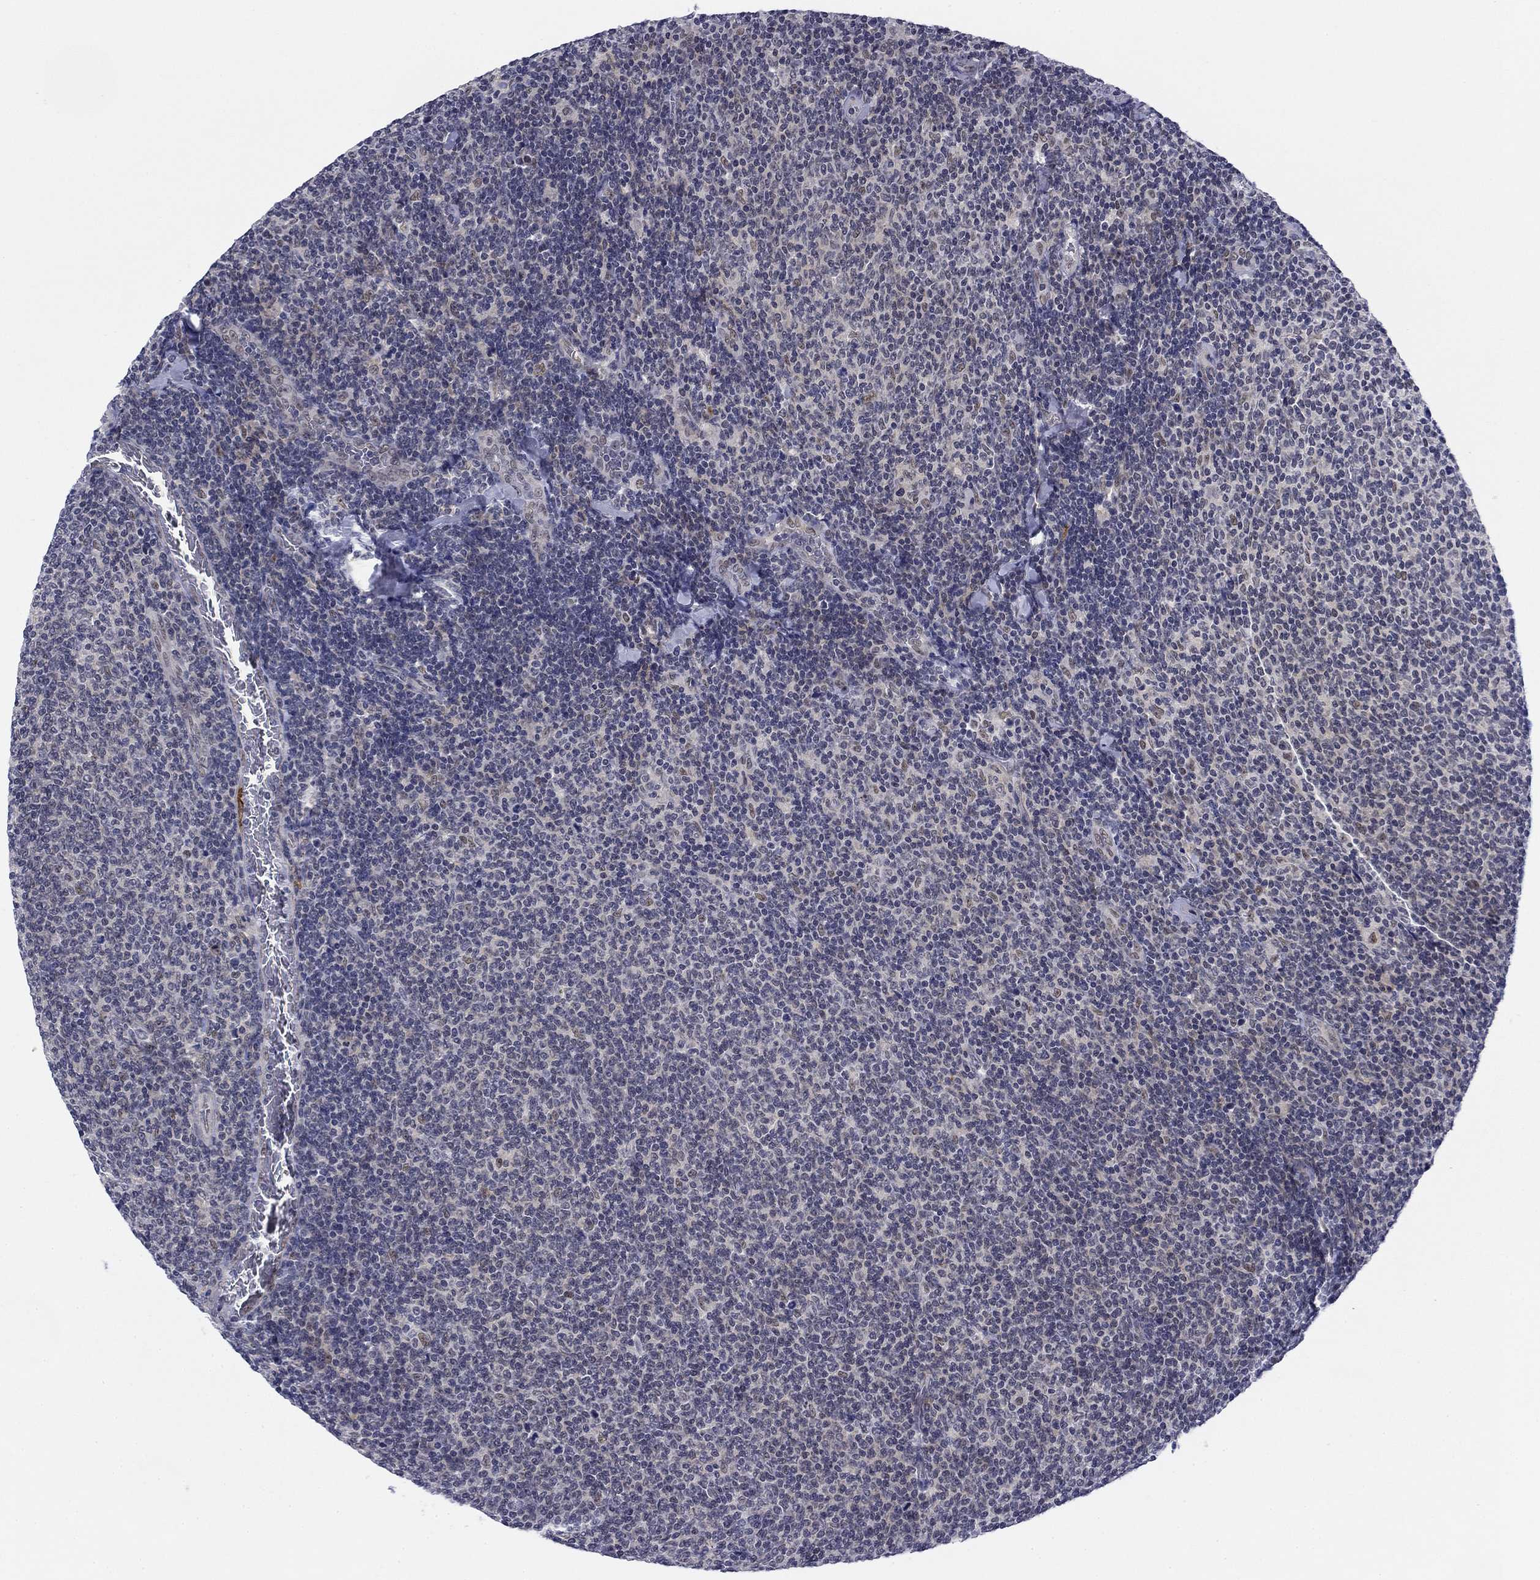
{"staining": {"intensity": "weak", "quantity": "<25%", "location": "nuclear"}, "tissue": "lymphoma", "cell_type": "Tumor cells", "image_type": "cancer", "snomed": [{"axis": "morphology", "description": "Malignant lymphoma, non-Hodgkin's type, Low grade"}, {"axis": "topography", "description": "Lymph node"}], "caption": "Protein analysis of lymphoma shows no significant positivity in tumor cells.", "gene": "TIGD4", "patient": {"sex": "male", "age": 52}}